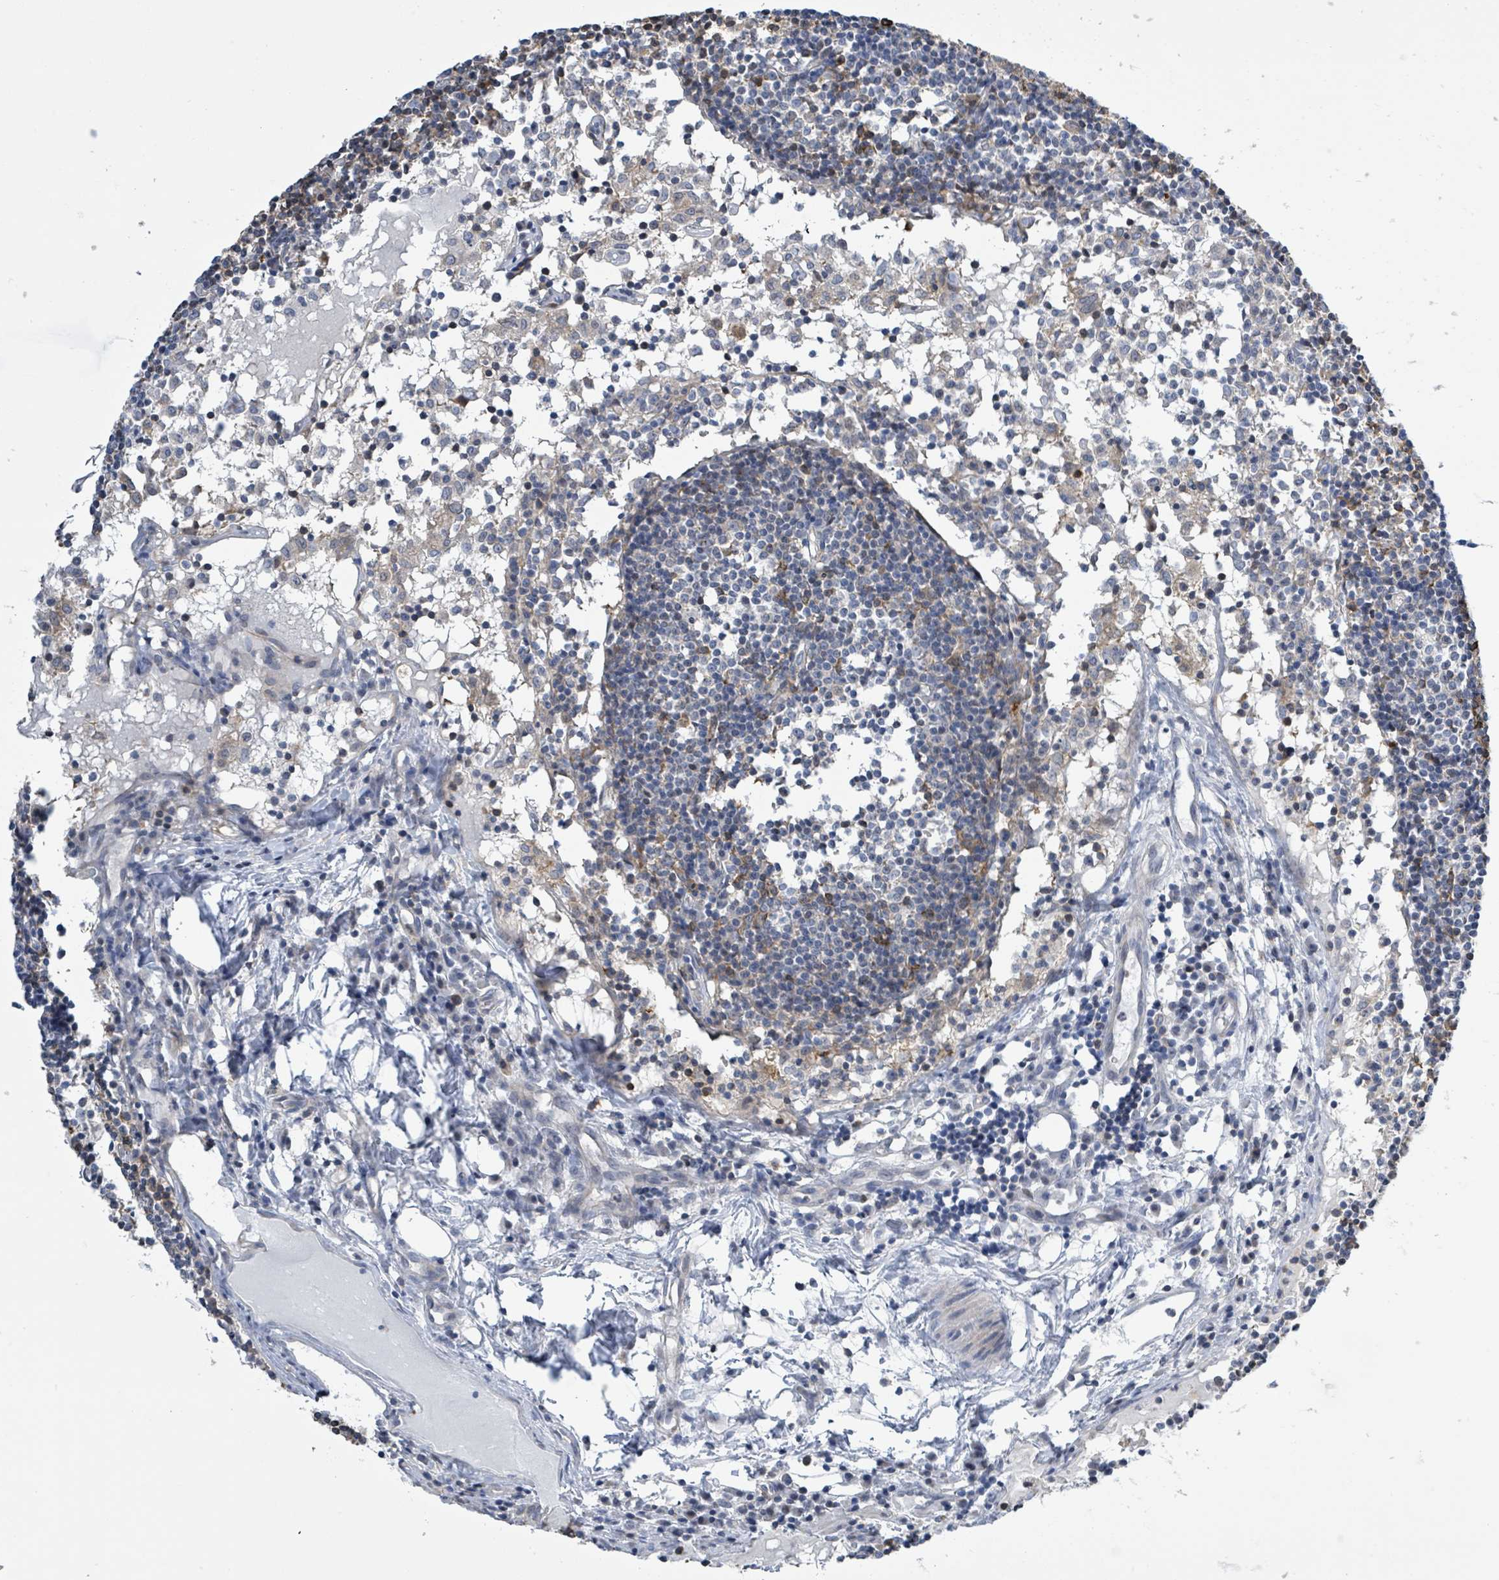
{"staining": {"intensity": "moderate", "quantity": "<25%", "location": "cytoplasmic/membranous"}, "tissue": "lymph node", "cell_type": "Germinal center cells", "image_type": "normal", "snomed": [{"axis": "morphology", "description": "Normal tissue, NOS"}, {"axis": "topography", "description": "Lymph node"}], "caption": "Moderate cytoplasmic/membranous expression for a protein is present in about <25% of germinal center cells of benign lymph node using IHC.", "gene": "DGKZ", "patient": {"sex": "female", "age": 55}}